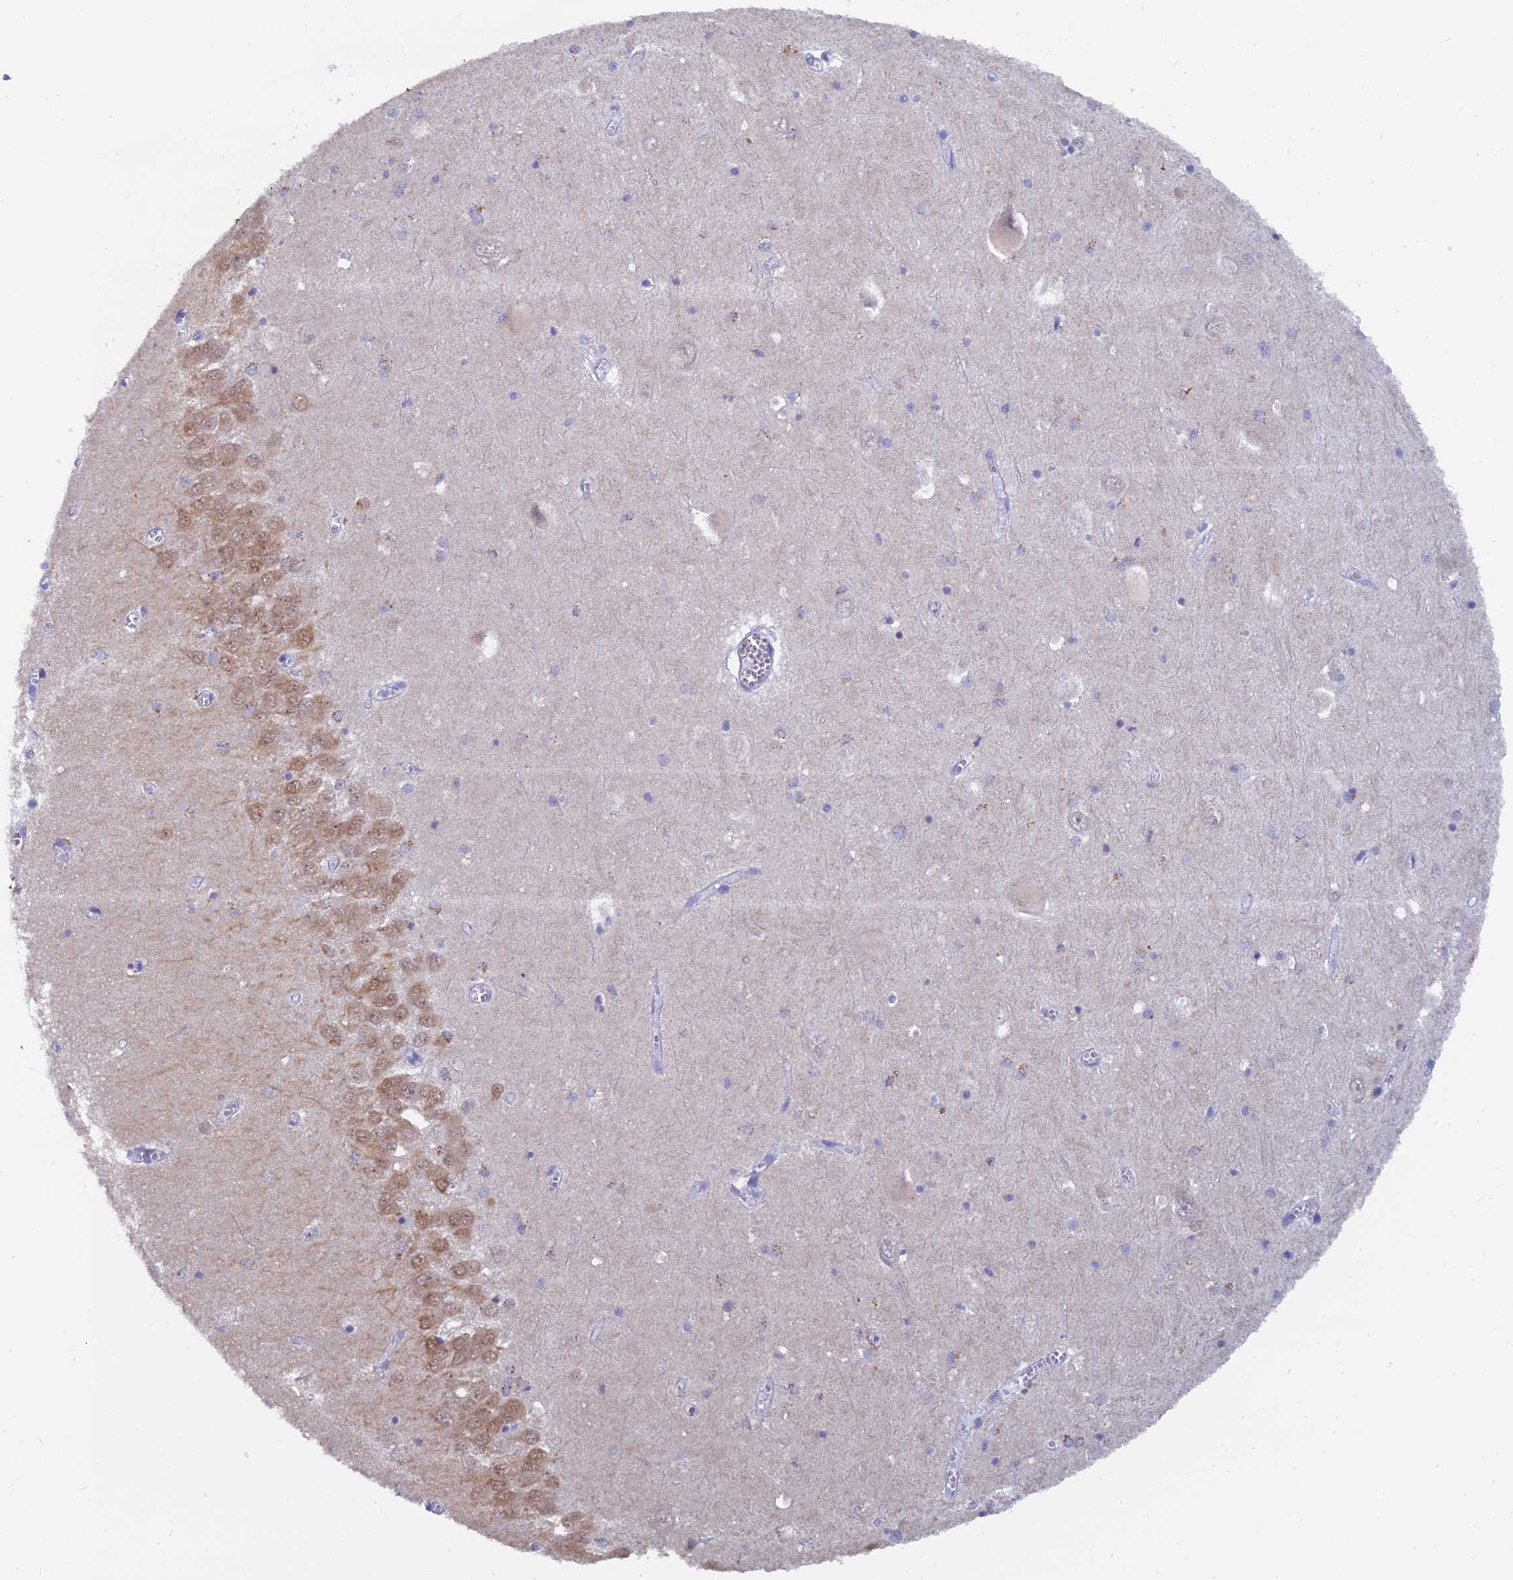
{"staining": {"intensity": "negative", "quantity": "none", "location": "none"}, "tissue": "hippocampus", "cell_type": "Glial cells", "image_type": "normal", "snomed": [{"axis": "morphology", "description": "Normal tissue, NOS"}, {"axis": "topography", "description": "Hippocampus"}], "caption": "The immunohistochemistry photomicrograph has no significant expression in glial cells of hippocampus. (Immunohistochemistry, brightfield microscopy, high magnification).", "gene": "THOC3", "patient": {"sex": "male", "age": 70}}